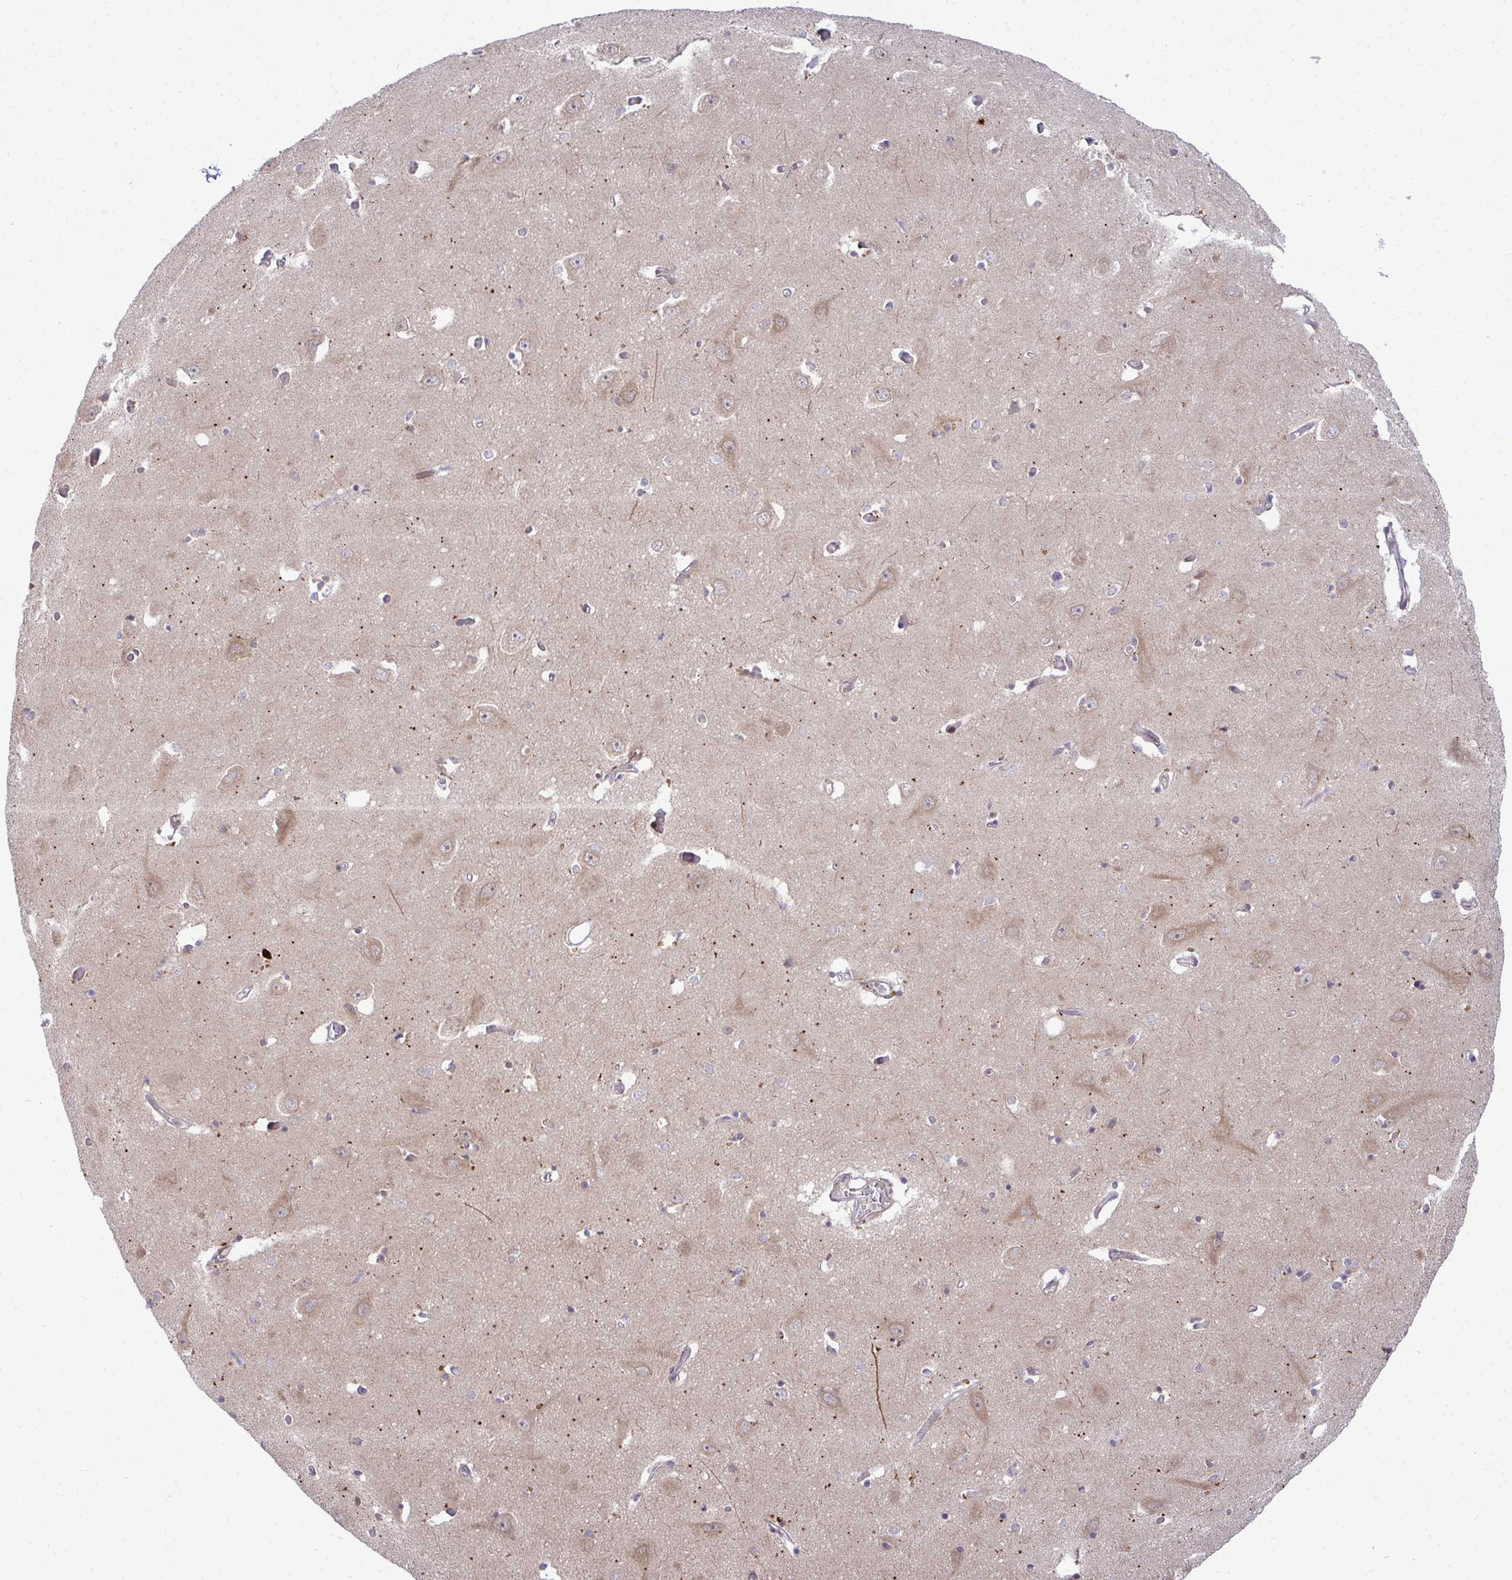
{"staining": {"intensity": "moderate", "quantity": "<25%", "location": "cytoplasmic/membranous"}, "tissue": "caudate", "cell_type": "Glial cells", "image_type": "normal", "snomed": [{"axis": "morphology", "description": "Normal tissue, NOS"}, {"axis": "topography", "description": "Lateral ventricle wall"}, {"axis": "topography", "description": "Hippocampus"}], "caption": "Protein expression analysis of normal caudate reveals moderate cytoplasmic/membranous staining in approximately <25% of glial cells.", "gene": "TRIM44", "patient": {"sex": "female", "age": 63}}